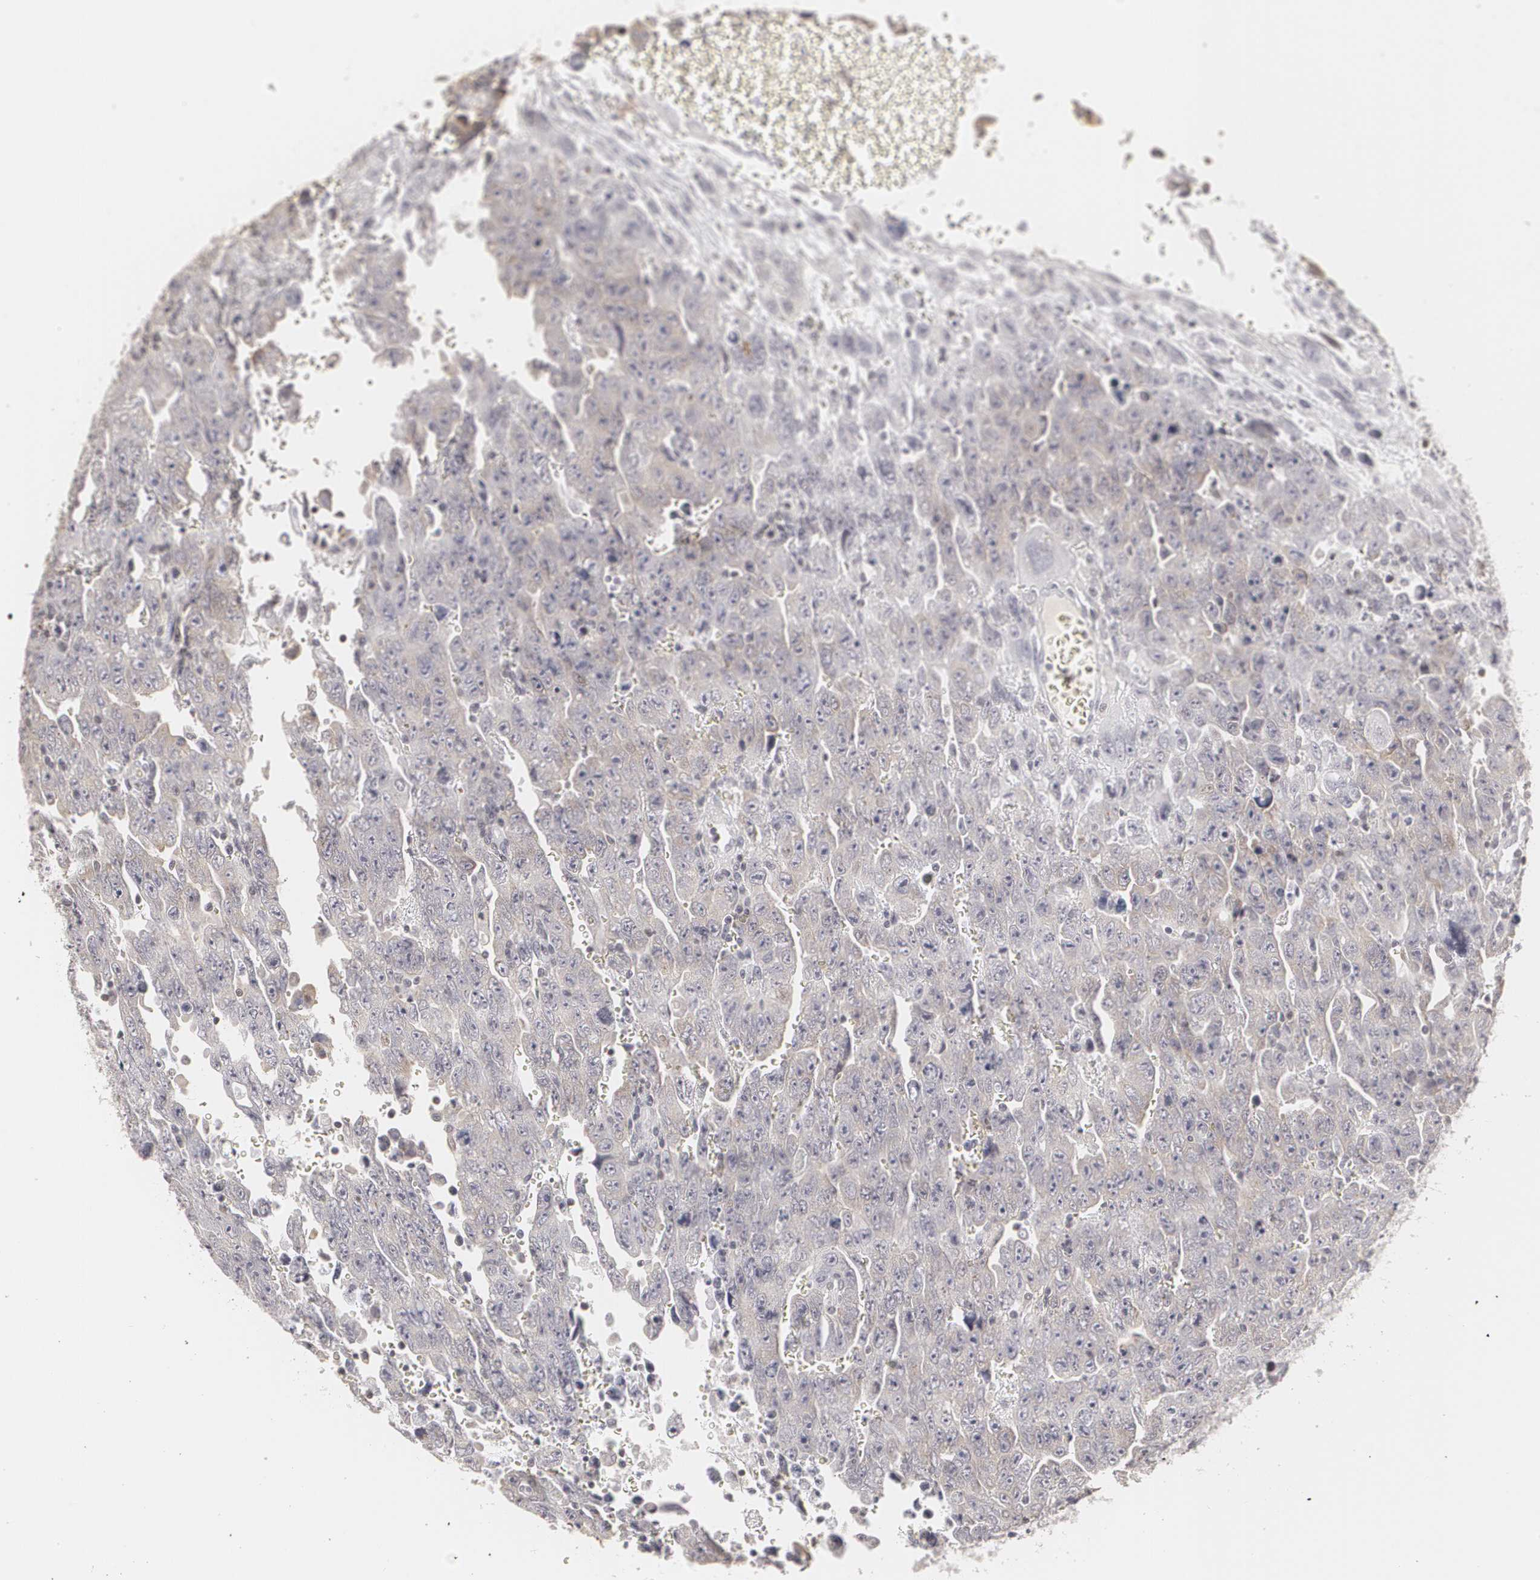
{"staining": {"intensity": "negative", "quantity": "none", "location": "none"}, "tissue": "testis cancer", "cell_type": "Tumor cells", "image_type": "cancer", "snomed": [{"axis": "morphology", "description": "Carcinoma, Embryonal, NOS"}, {"axis": "topography", "description": "Testis"}], "caption": "The micrograph reveals no staining of tumor cells in testis cancer (embryonal carcinoma). (Stains: DAB IHC with hematoxylin counter stain, Microscopy: brightfield microscopy at high magnification).", "gene": "CLDN2", "patient": {"sex": "male", "age": 28}}